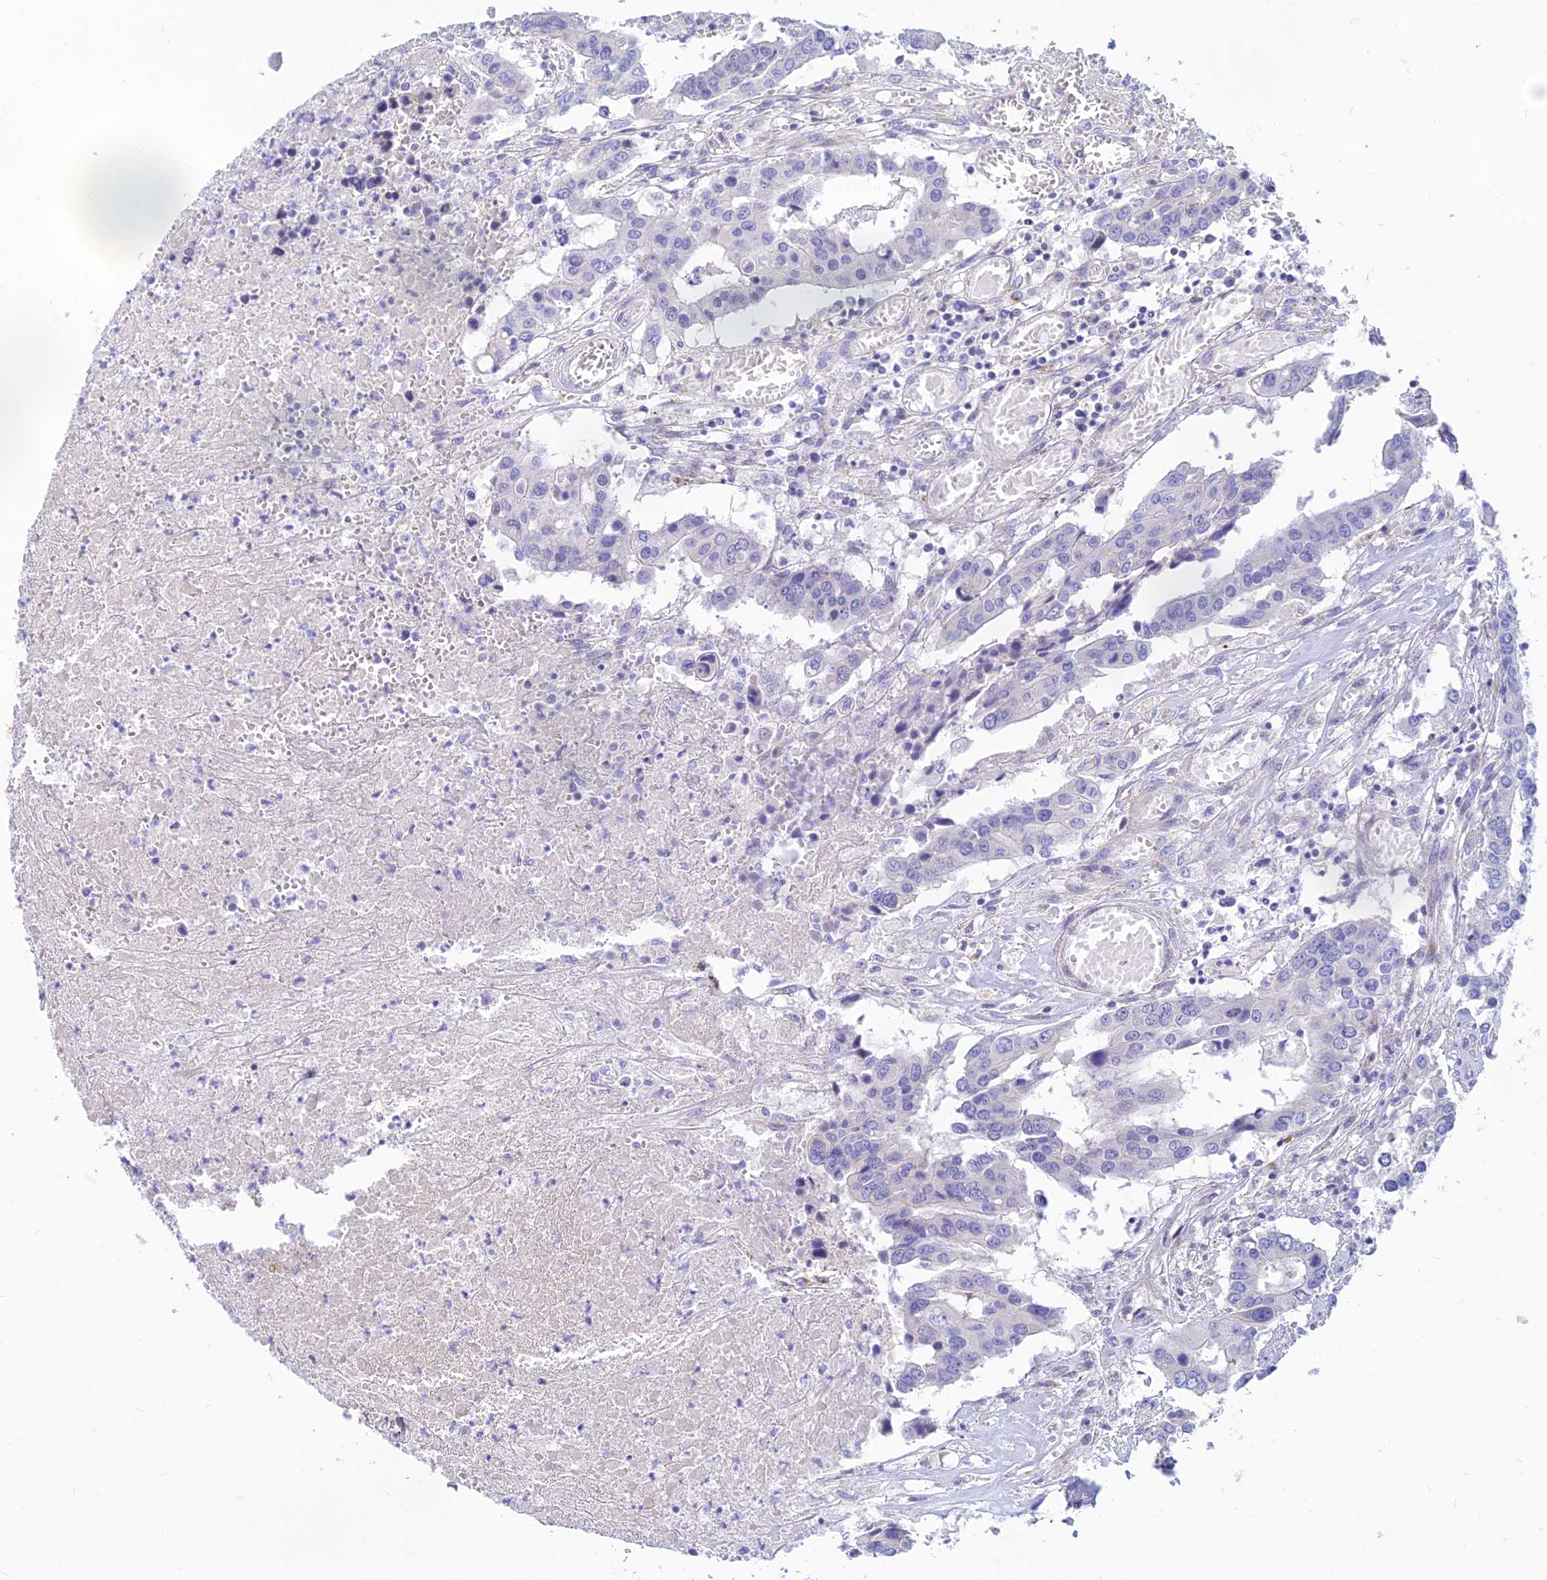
{"staining": {"intensity": "negative", "quantity": "none", "location": "none"}, "tissue": "colorectal cancer", "cell_type": "Tumor cells", "image_type": "cancer", "snomed": [{"axis": "morphology", "description": "Adenocarcinoma, NOS"}, {"axis": "topography", "description": "Colon"}], "caption": "The micrograph reveals no significant staining in tumor cells of colorectal cancer. (Stains: DAB (3,3'-diaminobenzidine) IHC with hematoxylin counter stain, Microscopy: brightfield microscopy at high magnification).", "gene": "TMEM30B", "patient": {"sex": "male", "age": 77}}